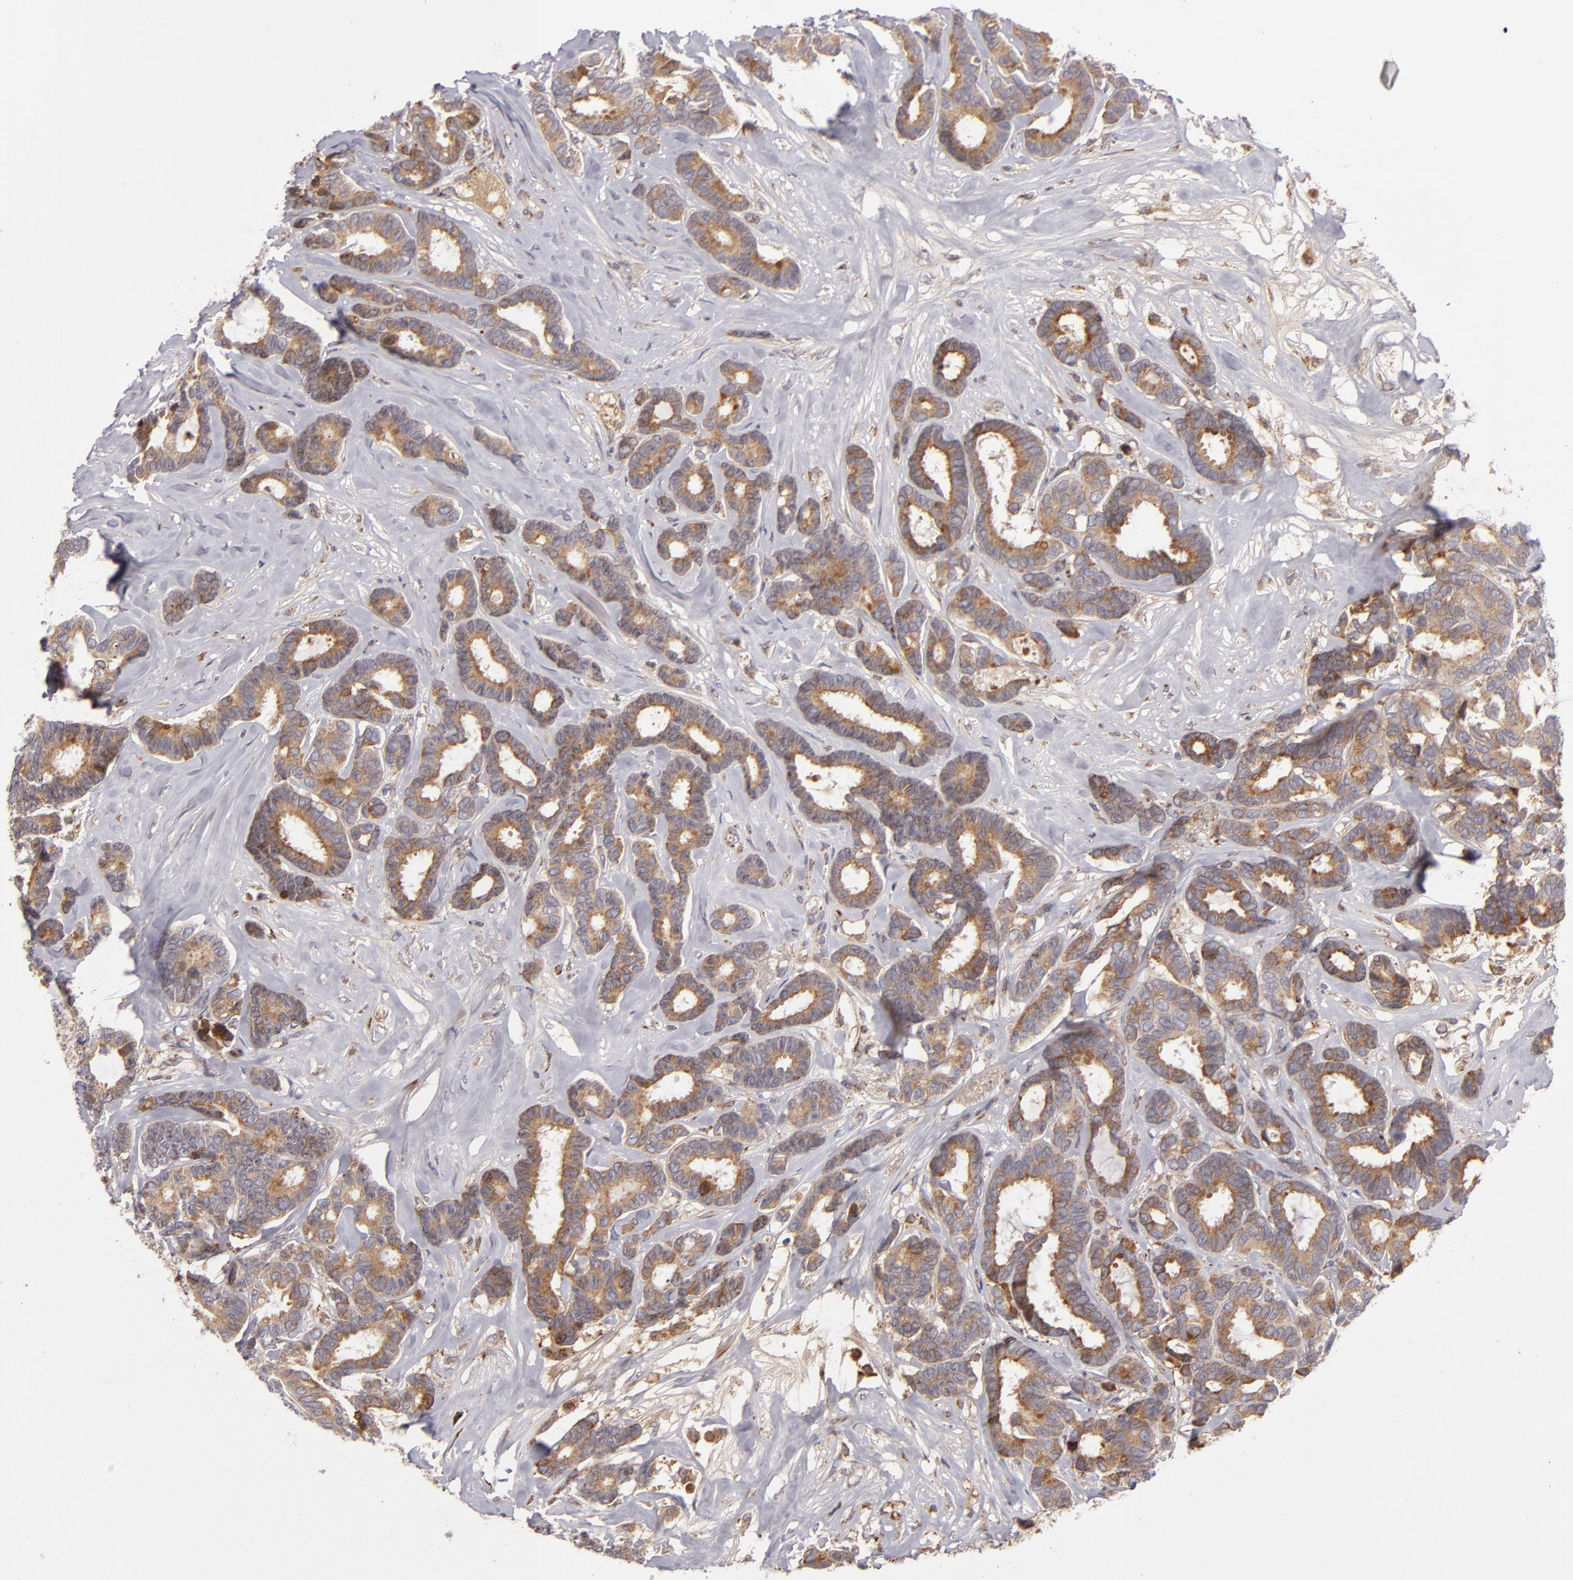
{"staining": {"intensity": "moderate", "quantity": ">75%", "location": "cytoplasmic/membranous"}, "tissue": "breast cancer", "cell_type": "Tumor cells", "image_type": "cancer", "snomed": [{"axis": "morphology", "description": "Duct carcinoma"}, {"axis": "topography", "description": "Breast"}], "caption": "High-power microscopy captured an immunohistochemistry (IHC) image of breast cancer, revealing moderate cytoplasmic/membranous expression in approximately >75% of tumor cells.", "gene": "CFB", "patient": {"sex": "female", "age": 87}}